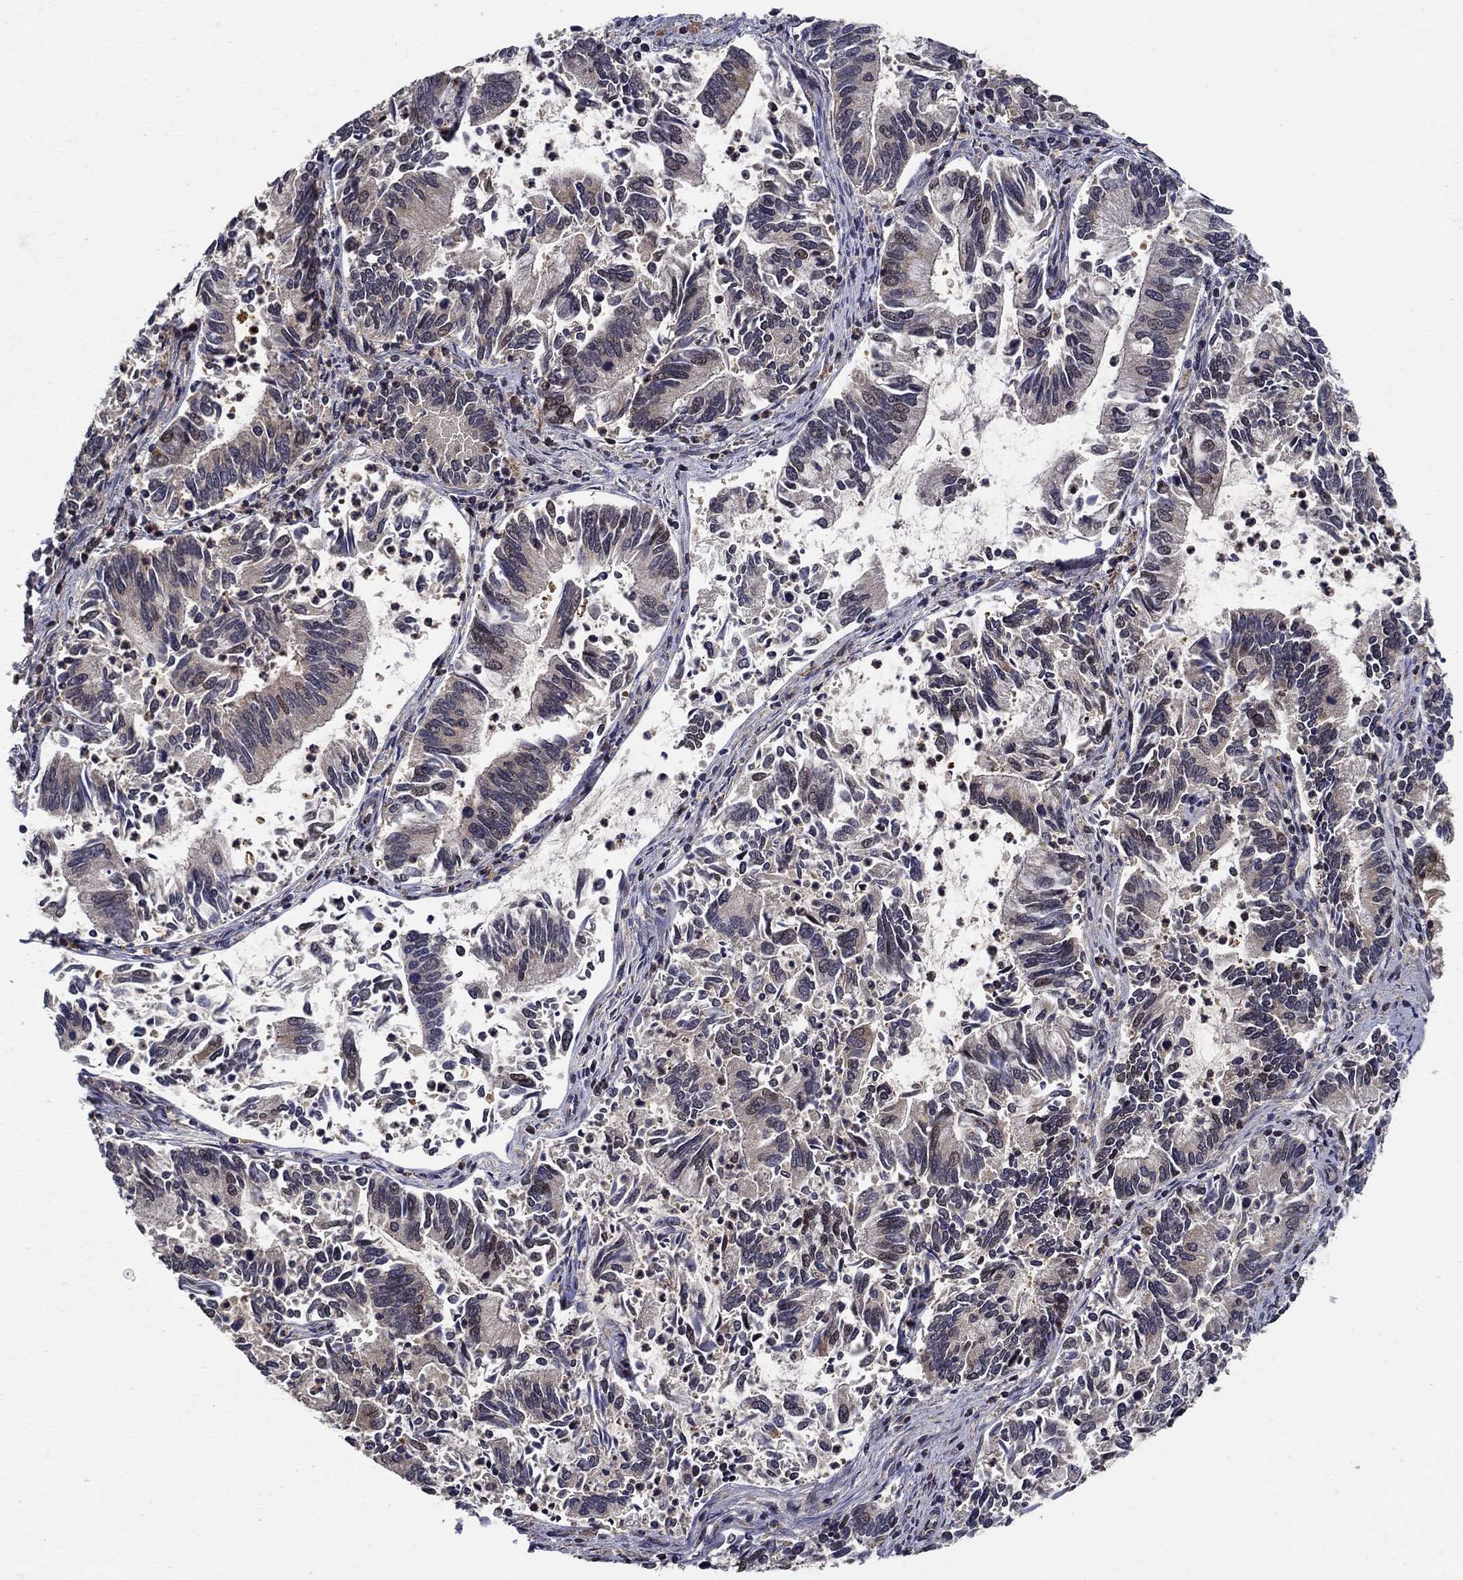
{"staining": {"intensity": "moderate", "quantity": "<25%", "location": "cytoplasmic/membranous,nuclear"}, "tissue": "cervical cancer", "cell_type": "Tumor cells", "image_type": "cancer", "snomed": [{"axis": "morphology", "description": "Adenocarcinoma, NOS"}, {"axis": "topography", "description": "Cervix"}], "caption": "This image displays cervical cancer (adenocarcinoma) stained with IHC to label a protein in brown. The cytoplasmic/membranous and nuclear of tumor cells show moderate positivity for the protein. Nuclei are counter-stained blue.", "gene": "ZNF594", "patient": {"sex": "female", "age": 42}}